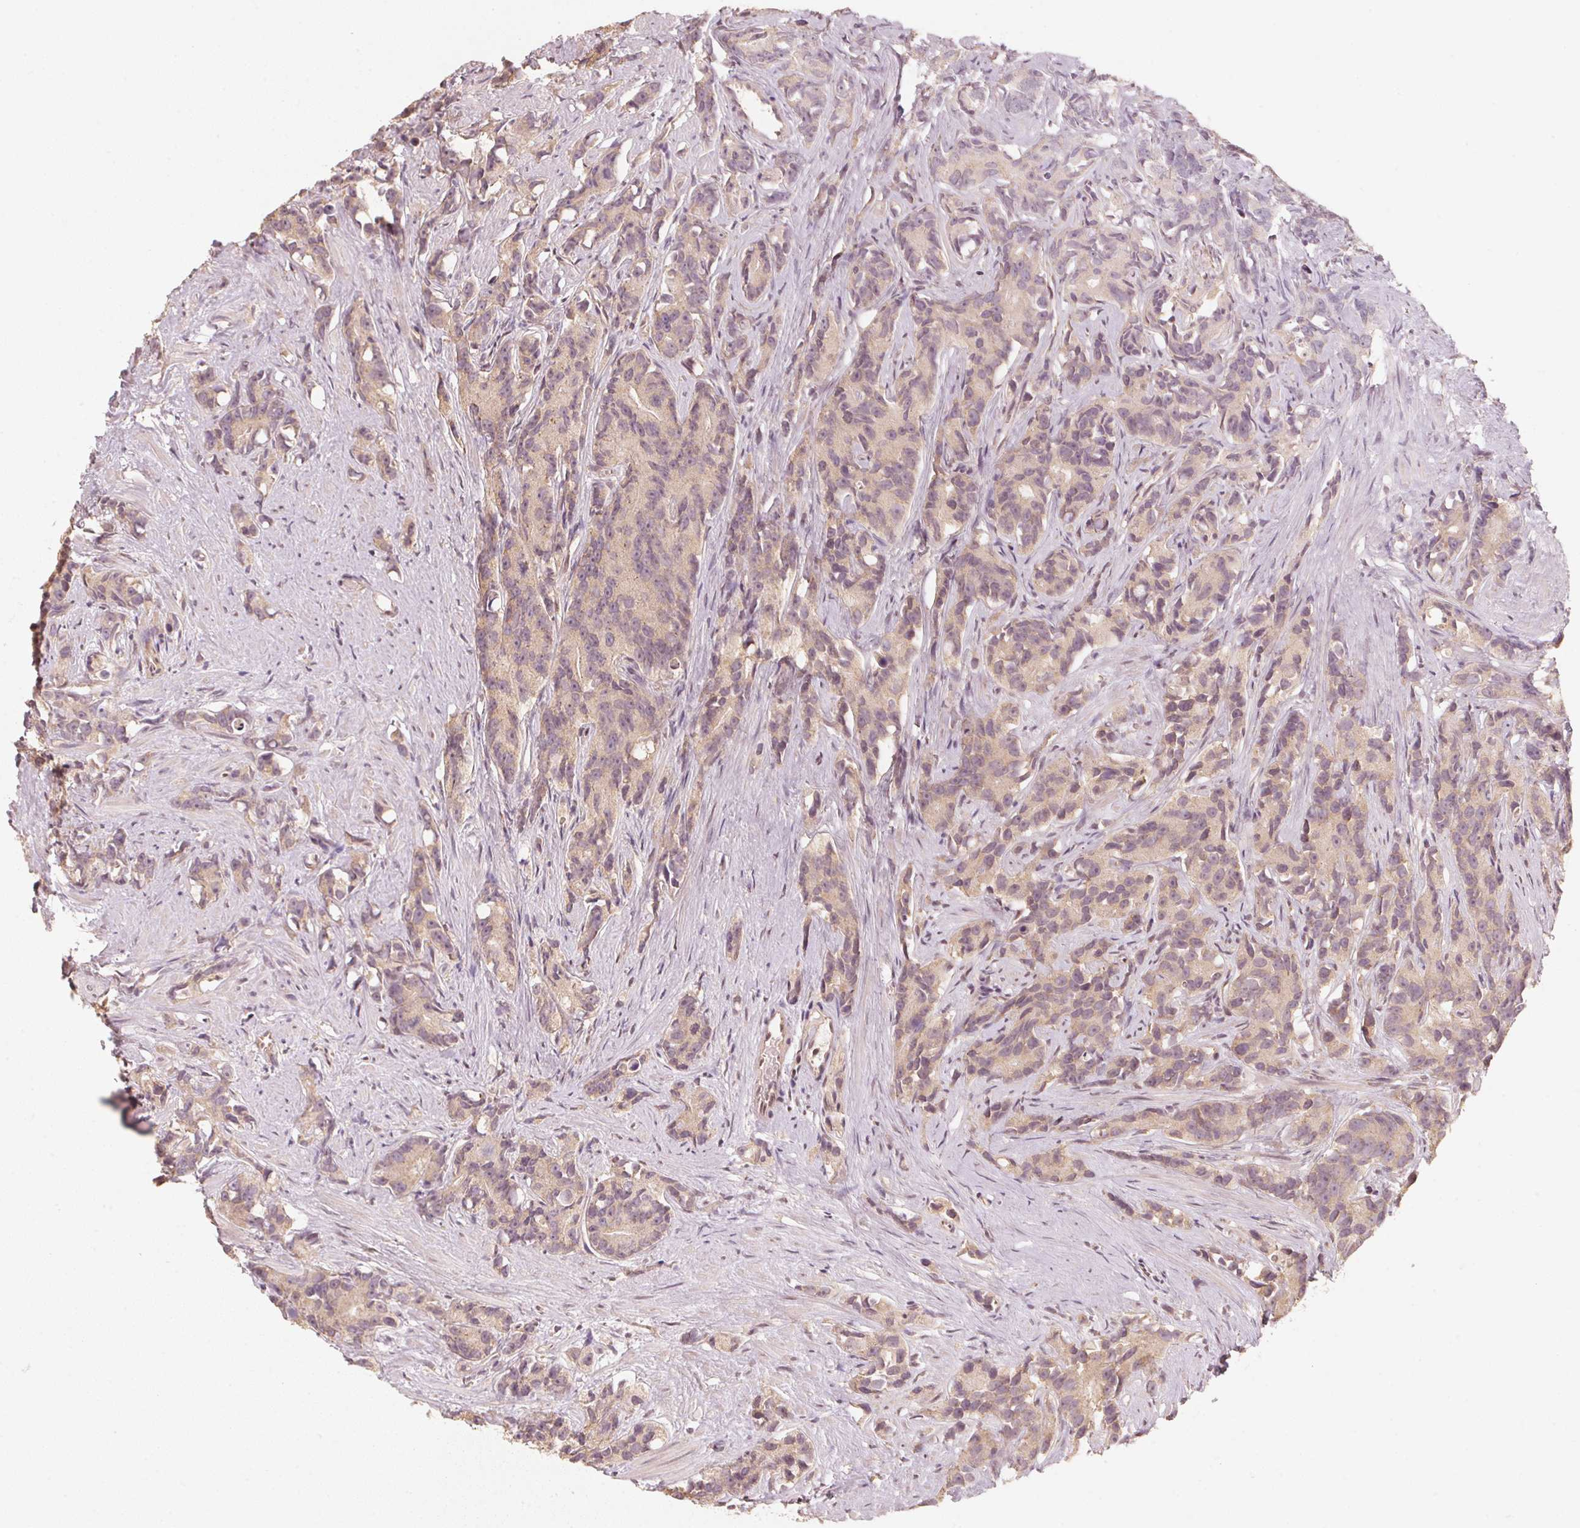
{"staining": {"intensity": "weak", "quantity": ">75%", "location": "cytoplasmic/membranous"}, "tissue": "prostate cancer", "cell_type": "Tumor cells", "image_type": "cancer", "snomed": [{"axis": "morphology", "description": "Adenocarcinoma, High grade"}, {"axis": "topography", "description": "Prostate"}], "caption": "Immunohistochemical staining of human prostate adenocarcinoma (high-grade) shows low levels of weak cytoplasmic/membranous positivity in approximately >75% of tumor cells.", "gene": "C2orf73", "patient": {"sex": "male", "age": 90}}